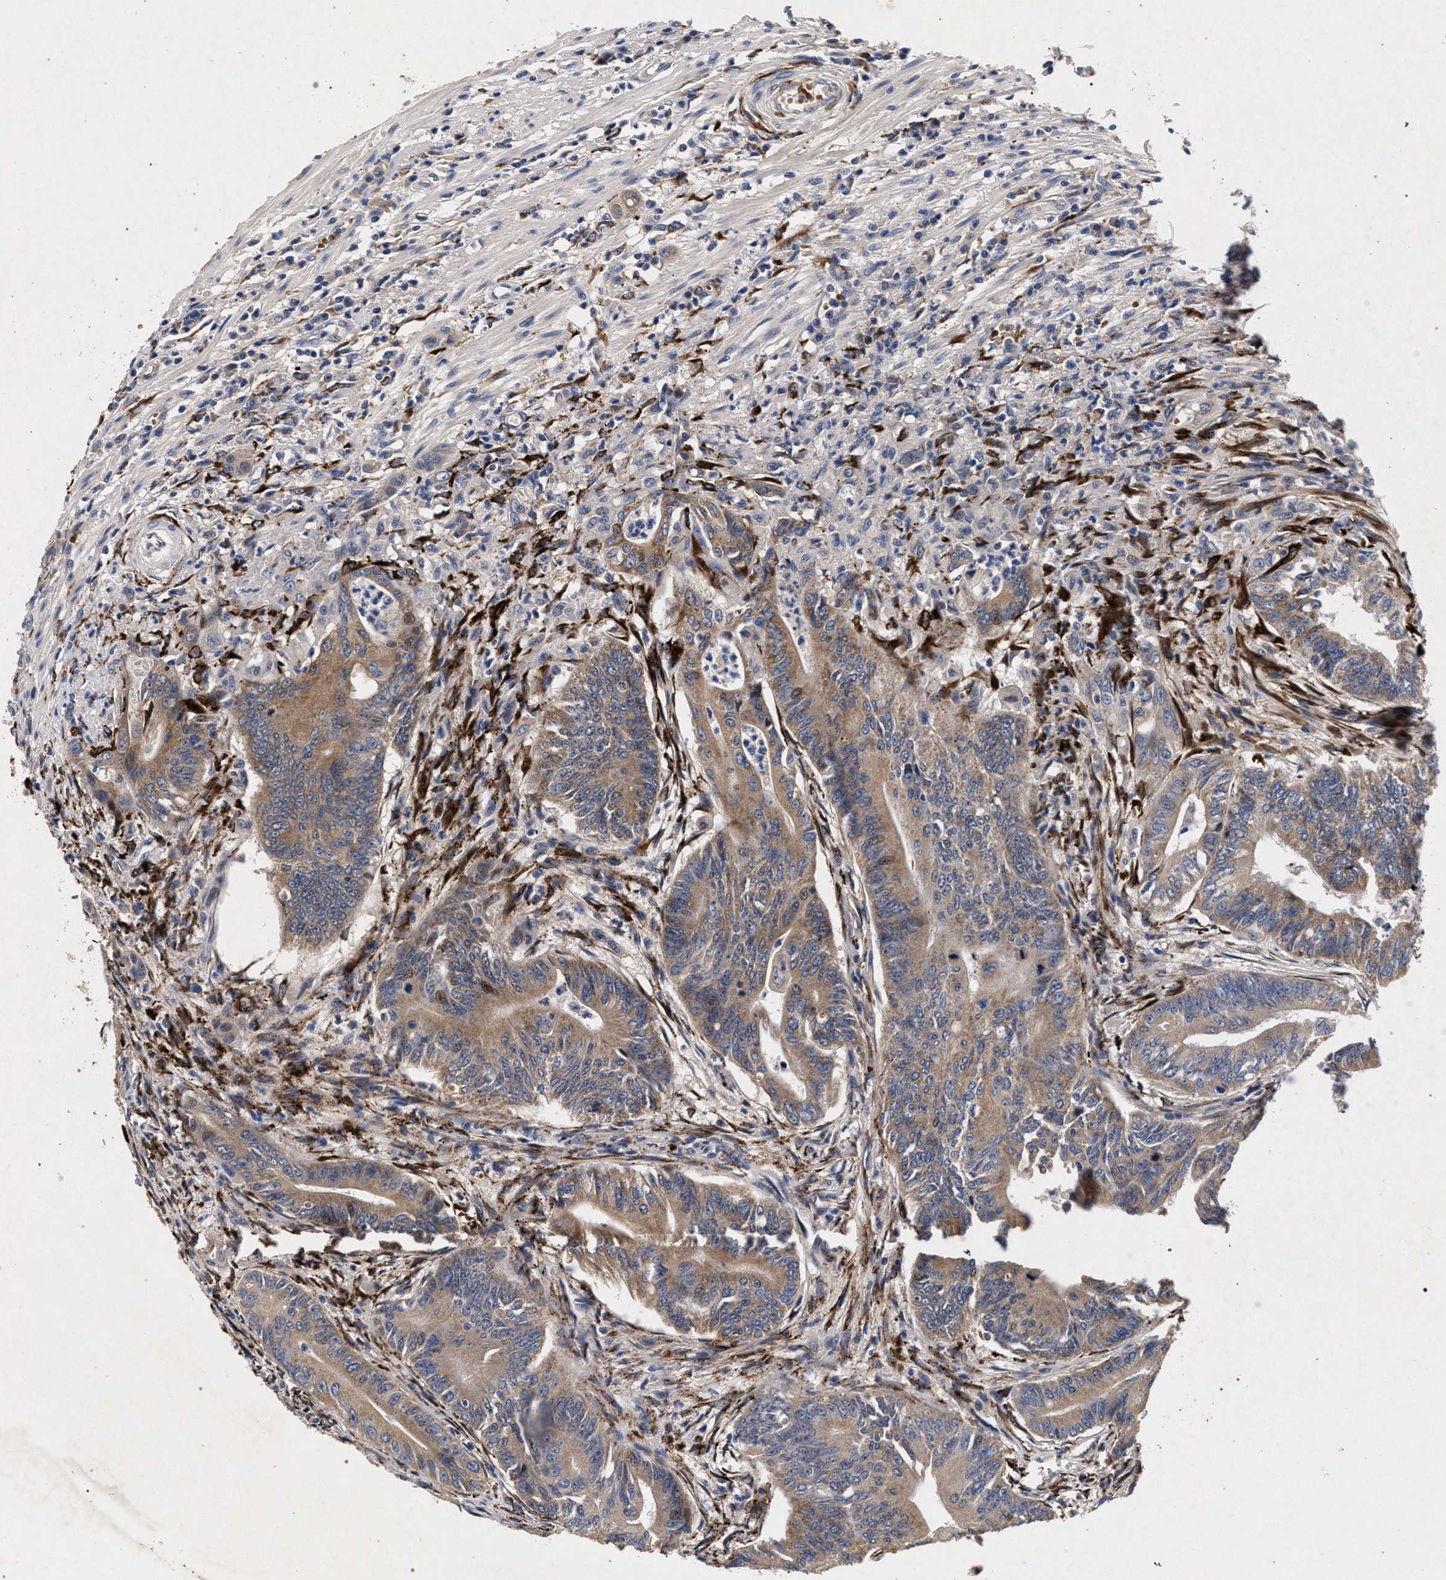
{"staining": {"intensity": "moderate", "quantity": ">75%", "location": "cytoplasmic/membranous"}, "tissue": "colorectal cancer", "cell_type": "Tumor cells", "image_type": "cancer", "snomed": [{"axis": "morphology", "description": "Adenoma, NOS"}, {"axis": "morphology", "description": "Adenocarcinoma, NOS"}, {"axis": "topography", "description": "Colon"}], "caption": "Immunohistochemistry (DAB (3,3'-diaminobenzidine)) staining of colorectal adenocarcinoma exhibits moderate cytoplasmic/membranous protein staining in about >75% of tumor cells.", "gene": "NEK7", "patient": {"sex": "male", "age": 79}}